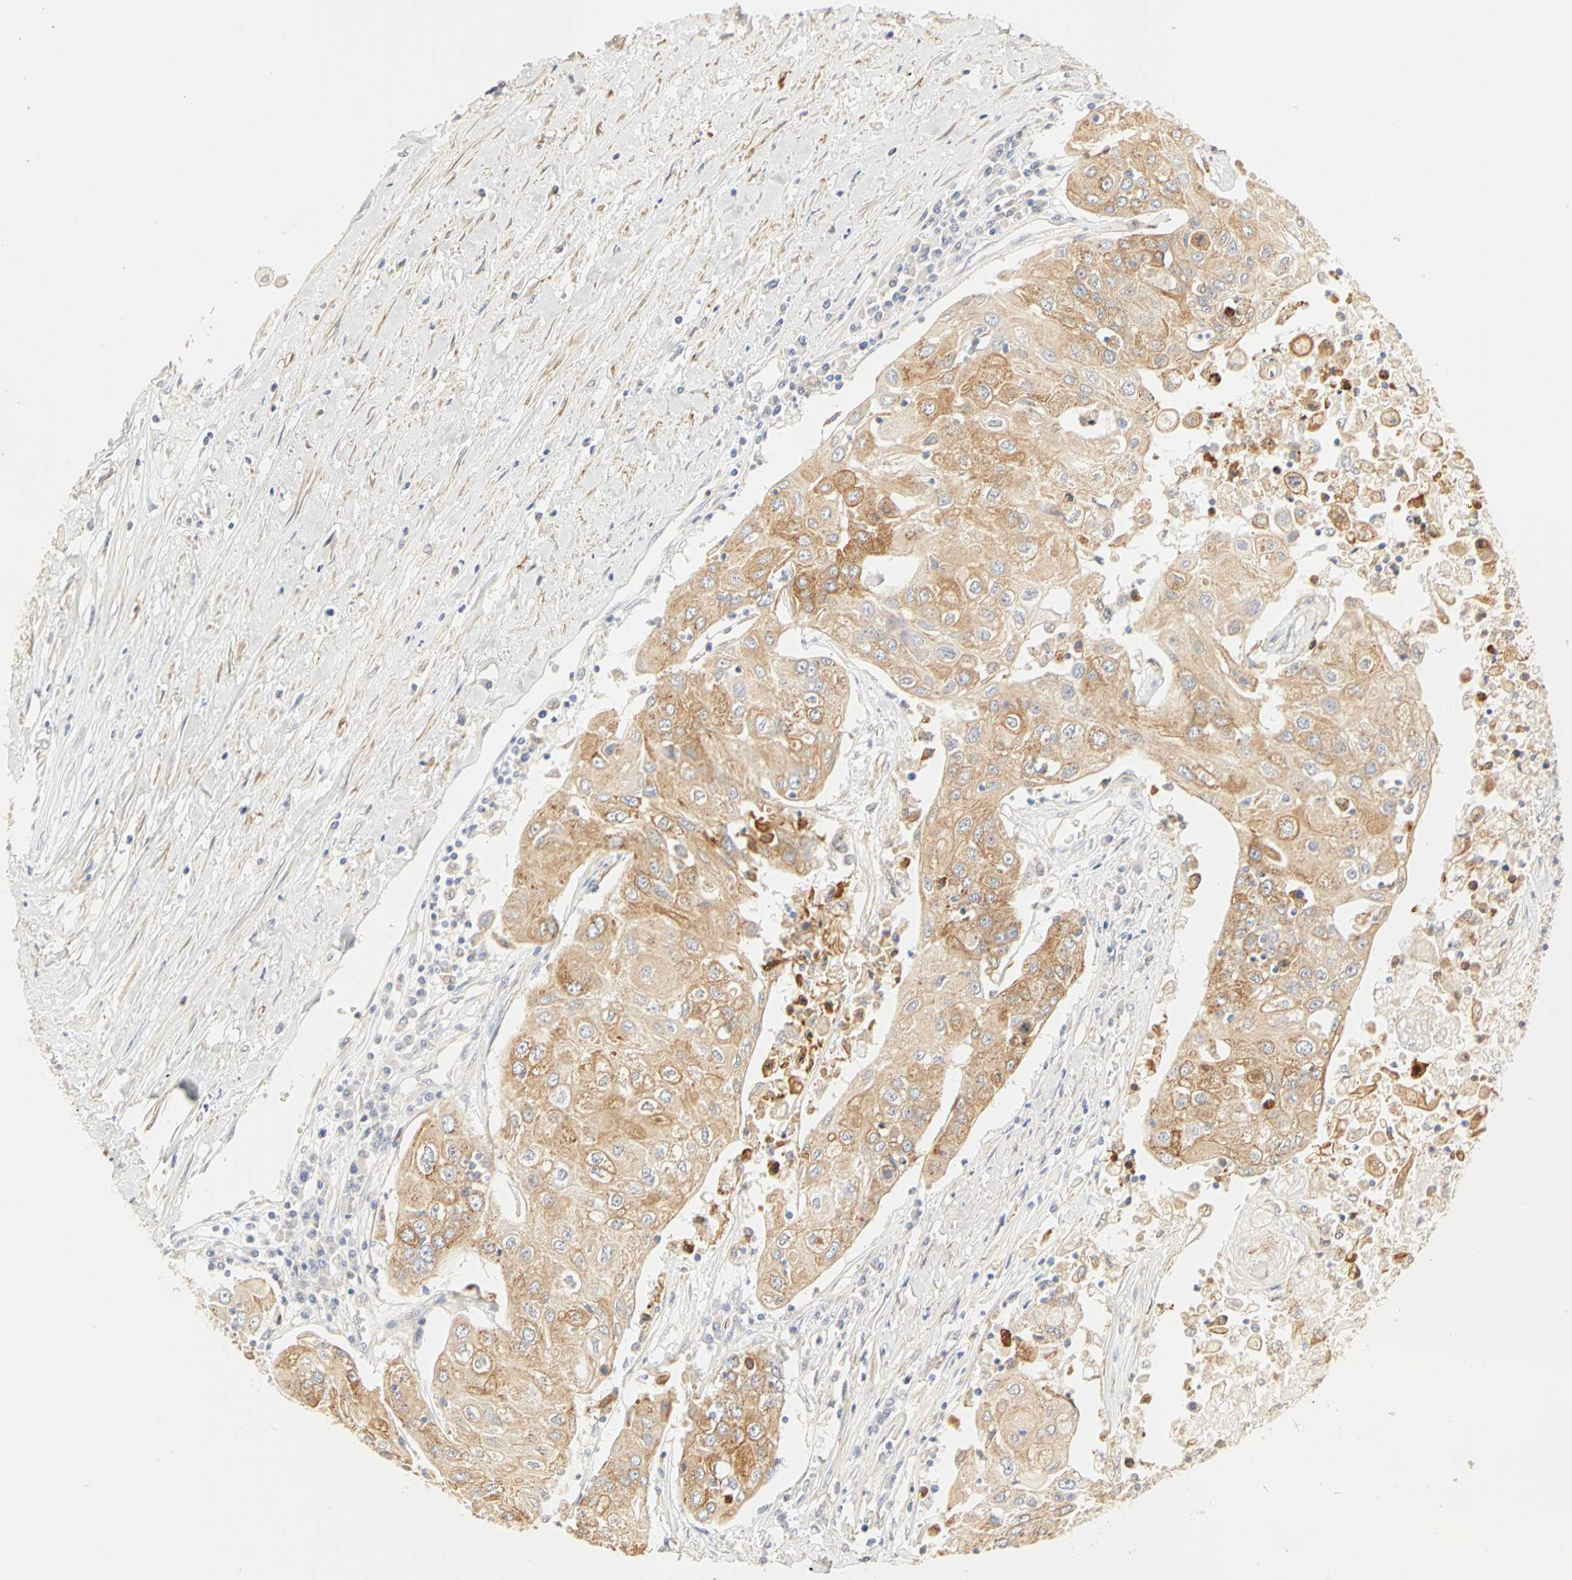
{"staining": {"intensity": "moderate", "quantity": ">75%", "location": "cytoplasmic/membranous"}, "tissue": "urothelial cancer", "cell_type": "Tumor cells", "image_type": "cancer", "snomed": [{"axis": "morphology", "description": "Urothelial carcinoma, High grade"}, {"axis": "topography", "description": "Urinary bladder"}], "caption": "High-grade urothelial carcinoma stained with IHC reveals moderate cytoplasmic/membranous expression in about >75% of tumor cells.", "gene": "GNRH2", "patient": {"sex": "female", "age": 85}}